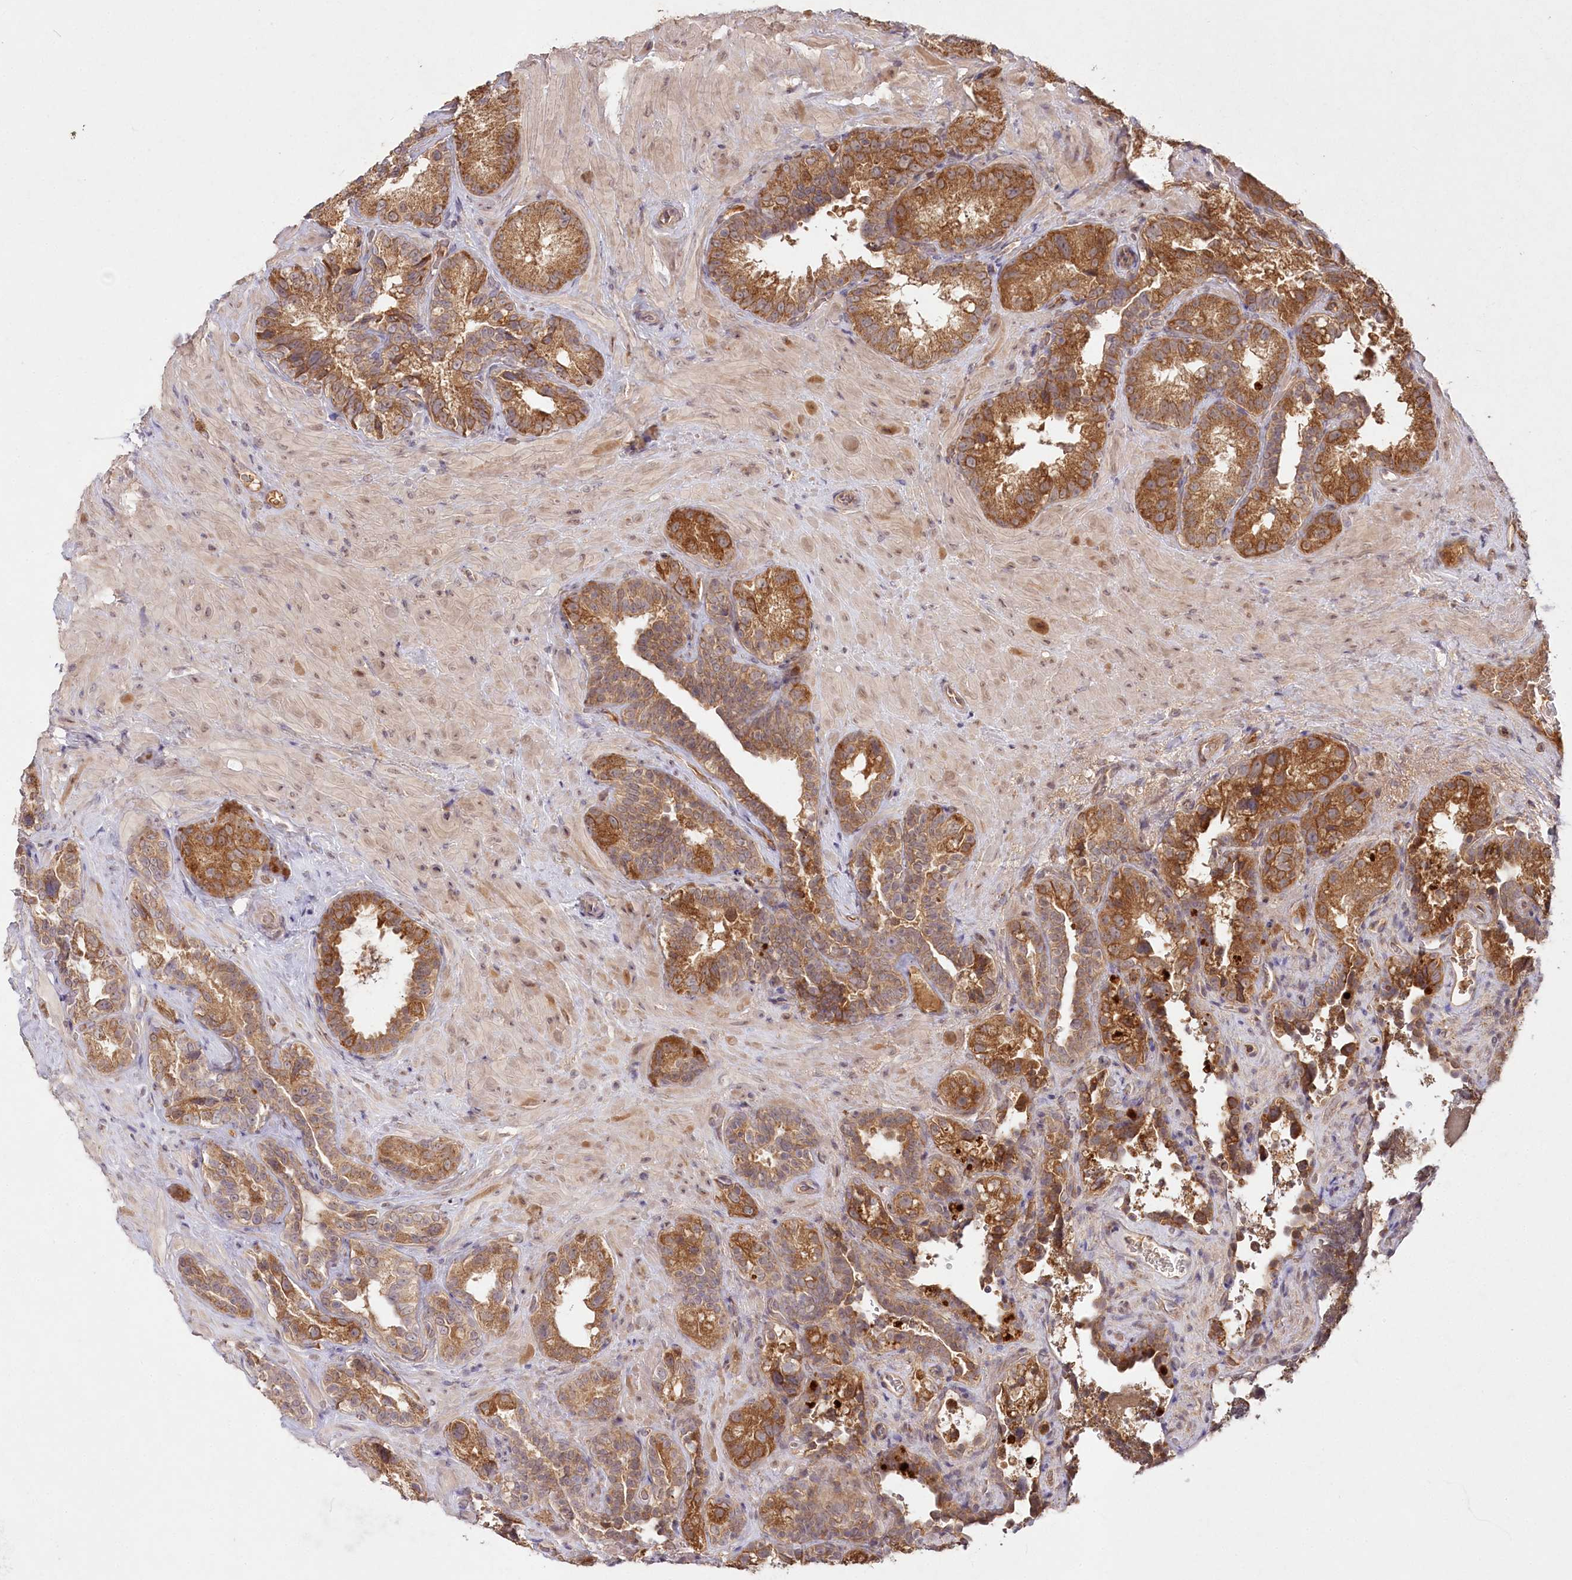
{"staining": {"intensity": "moderate", "quantity": ">75%", "location": "cytoplasmic/membranous"}, "tissue": "seminal vesicle", "cell_type": "Glandular cells", "image_type": "normal", "snomed": [{"axis": "morphology", "description": "Normal tissue, NOS"}, {"axis": "topography", "description": "Seminal veicle"}, {"axis": "topography", "description": "Peripheral nerve tissue"}], "caption": "DAB immunohistochemical staining of normal human seminal vesicle shows moderate cytoplasmic/membranous protein expression in about >75% of glandular cells. The protein is shown in brown color, while the nuclei are stained blue.", "gene": "IRAK1BP1", "patient": {"sex": "male", "age": 67}}